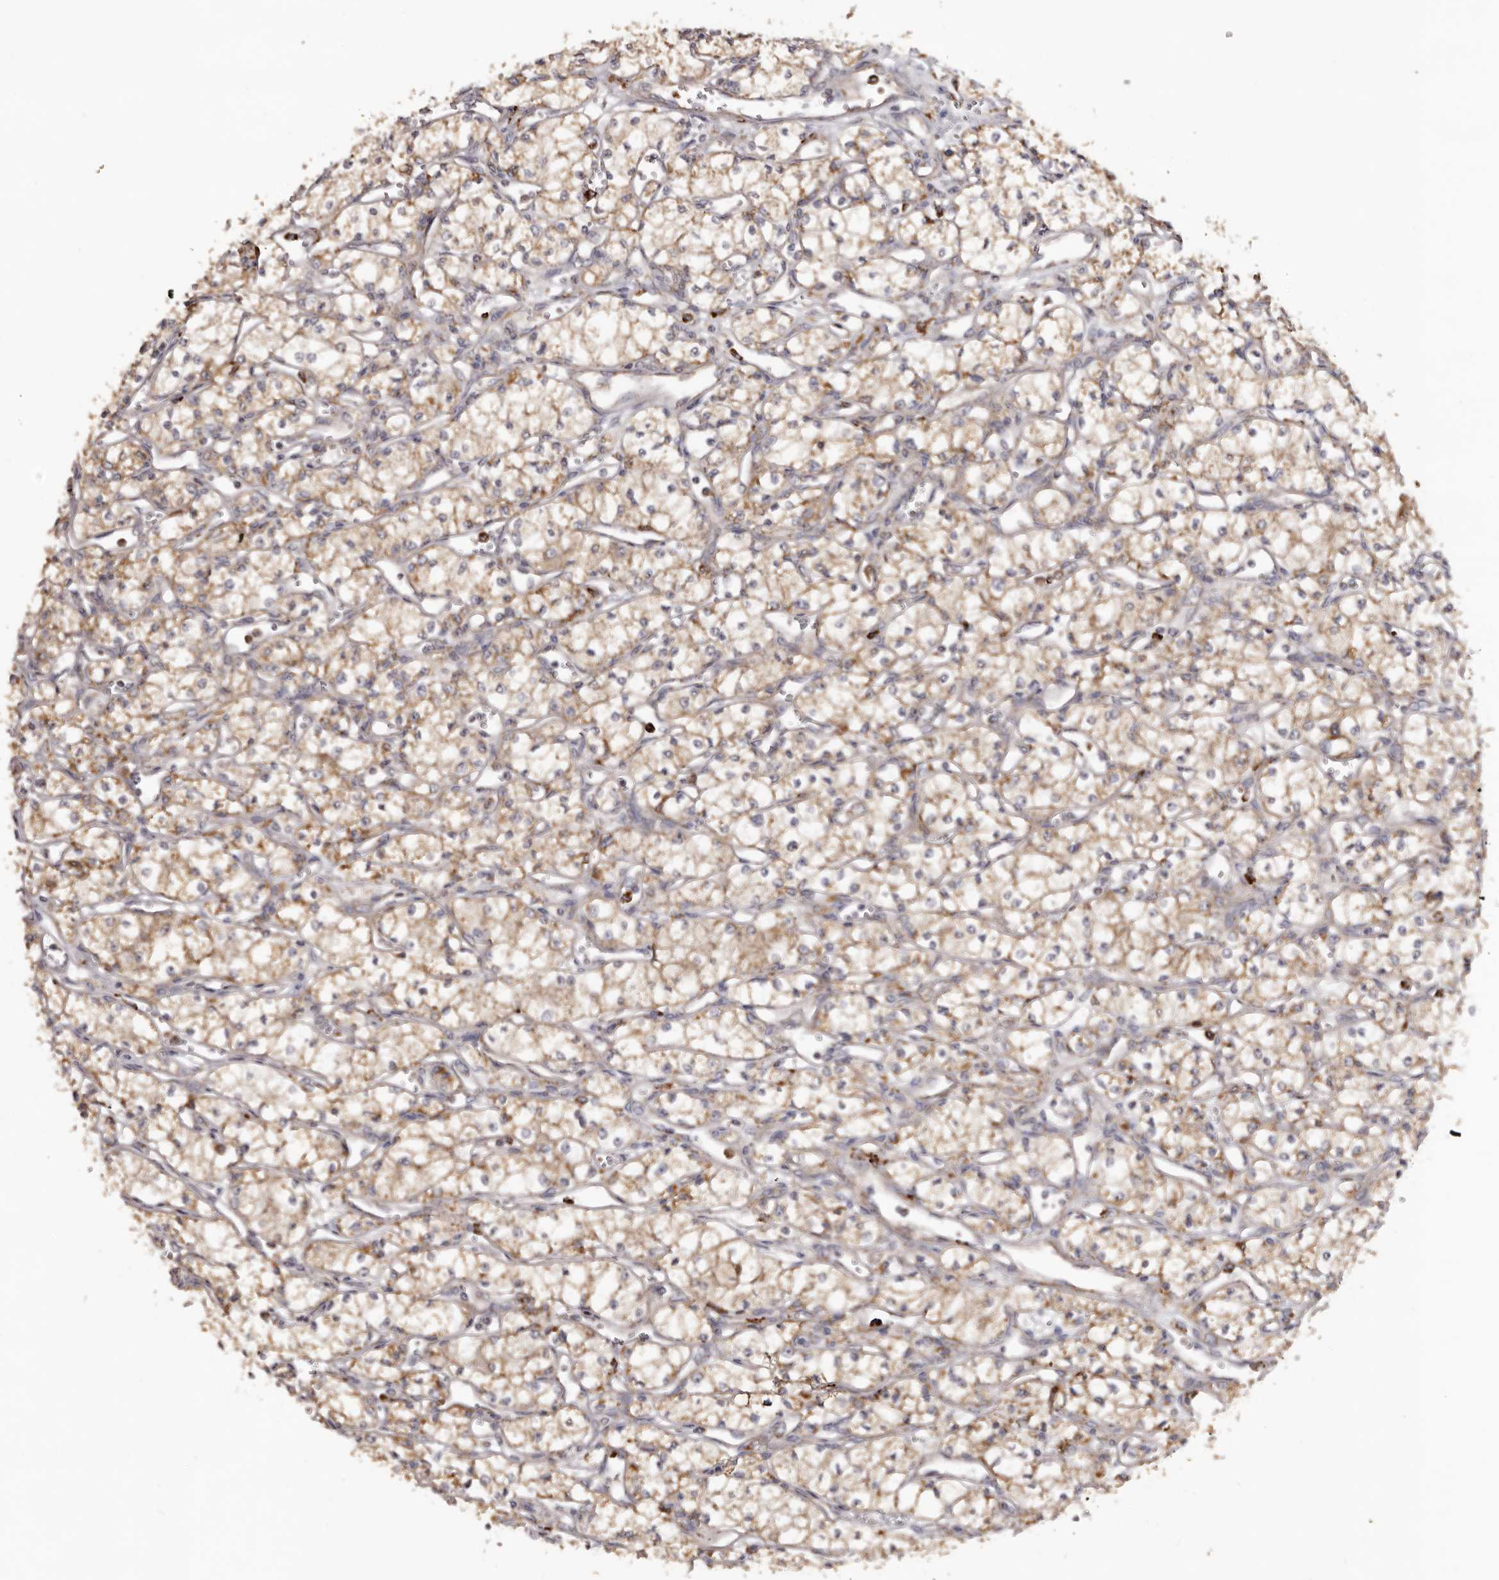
{"staining": {"intensity": "moderate", "quantity": ">75%", "location": "cytoplasmic/membranous"}, "tissue": "renal cancer", "cell_type": "Tumor cells", "image_type": "cancer", "snomed": [{"axis": "morphology", "description": "Adenocarcinoma, NOS"}, {"axis": "topography", "description": "Kidney"}], "caption": "This image displays renal cancer (adenocarcinoma) stained with IHC to label a protein in brown. The cytoplasmic/membranous of tumor cells show moderate positivity for the protein. Nuclei are counter-stained blue.", "gene": "MECR", "patient": {"sex": "male", "age": 59}}